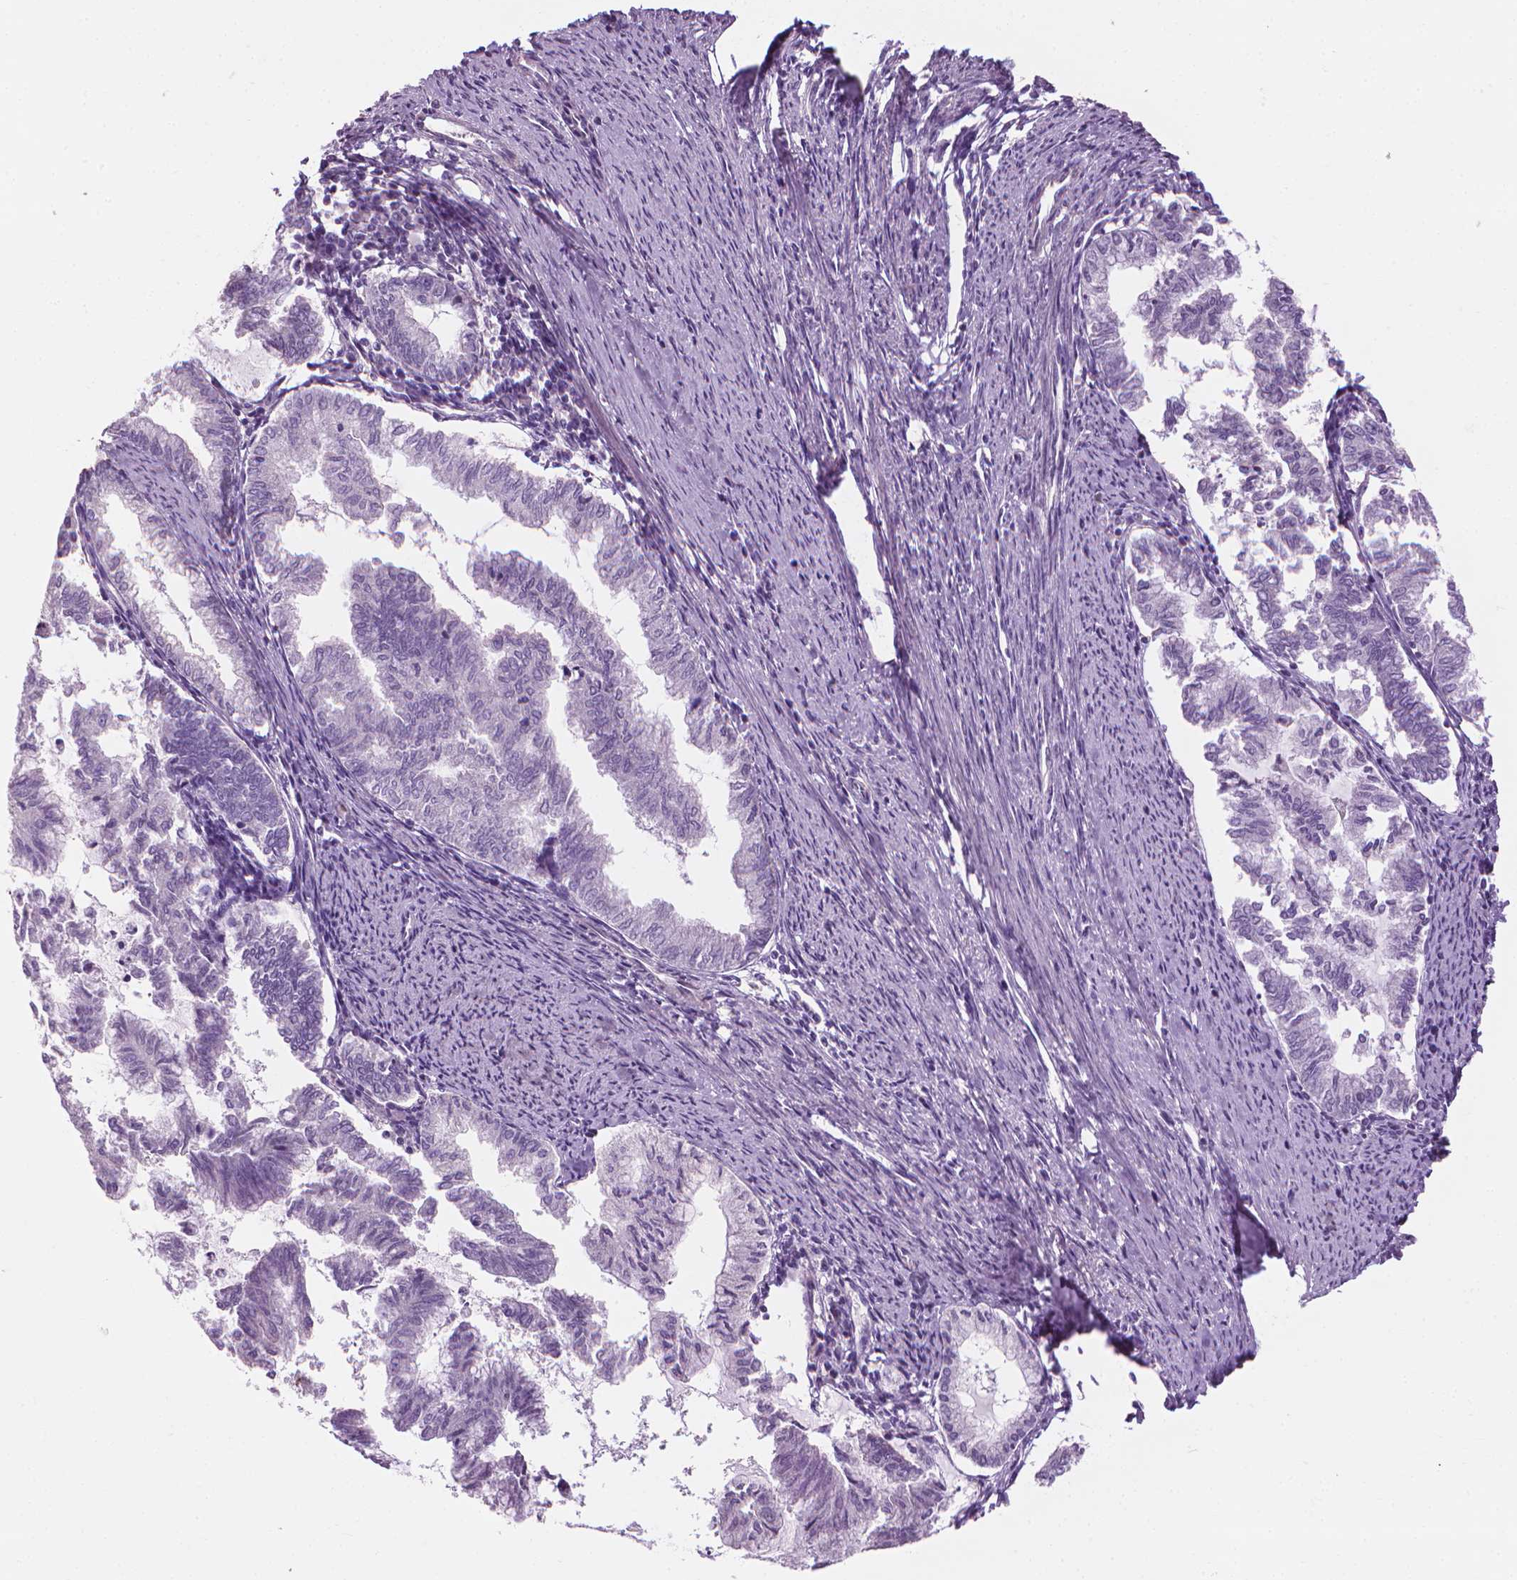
{"staining": {"intensity": "negative", "quantity": "none", "location": "none"}, "tissue": "endometrial cancer", "cell_type": "Tumor cells", "image_type": "cancer", "snomed": [{"axis": "morphology", "description": "Adenocarcinoma, NOS"}, {"axis": "topography", "description": "Endometrium"}], "caption": "A micrograph of adenocarcinoma (endometrial) stained for a protein reveals no brown staining in tumor cells.", "gene": "SAXO2", "patient": {"sex": "female", "age": 79}}